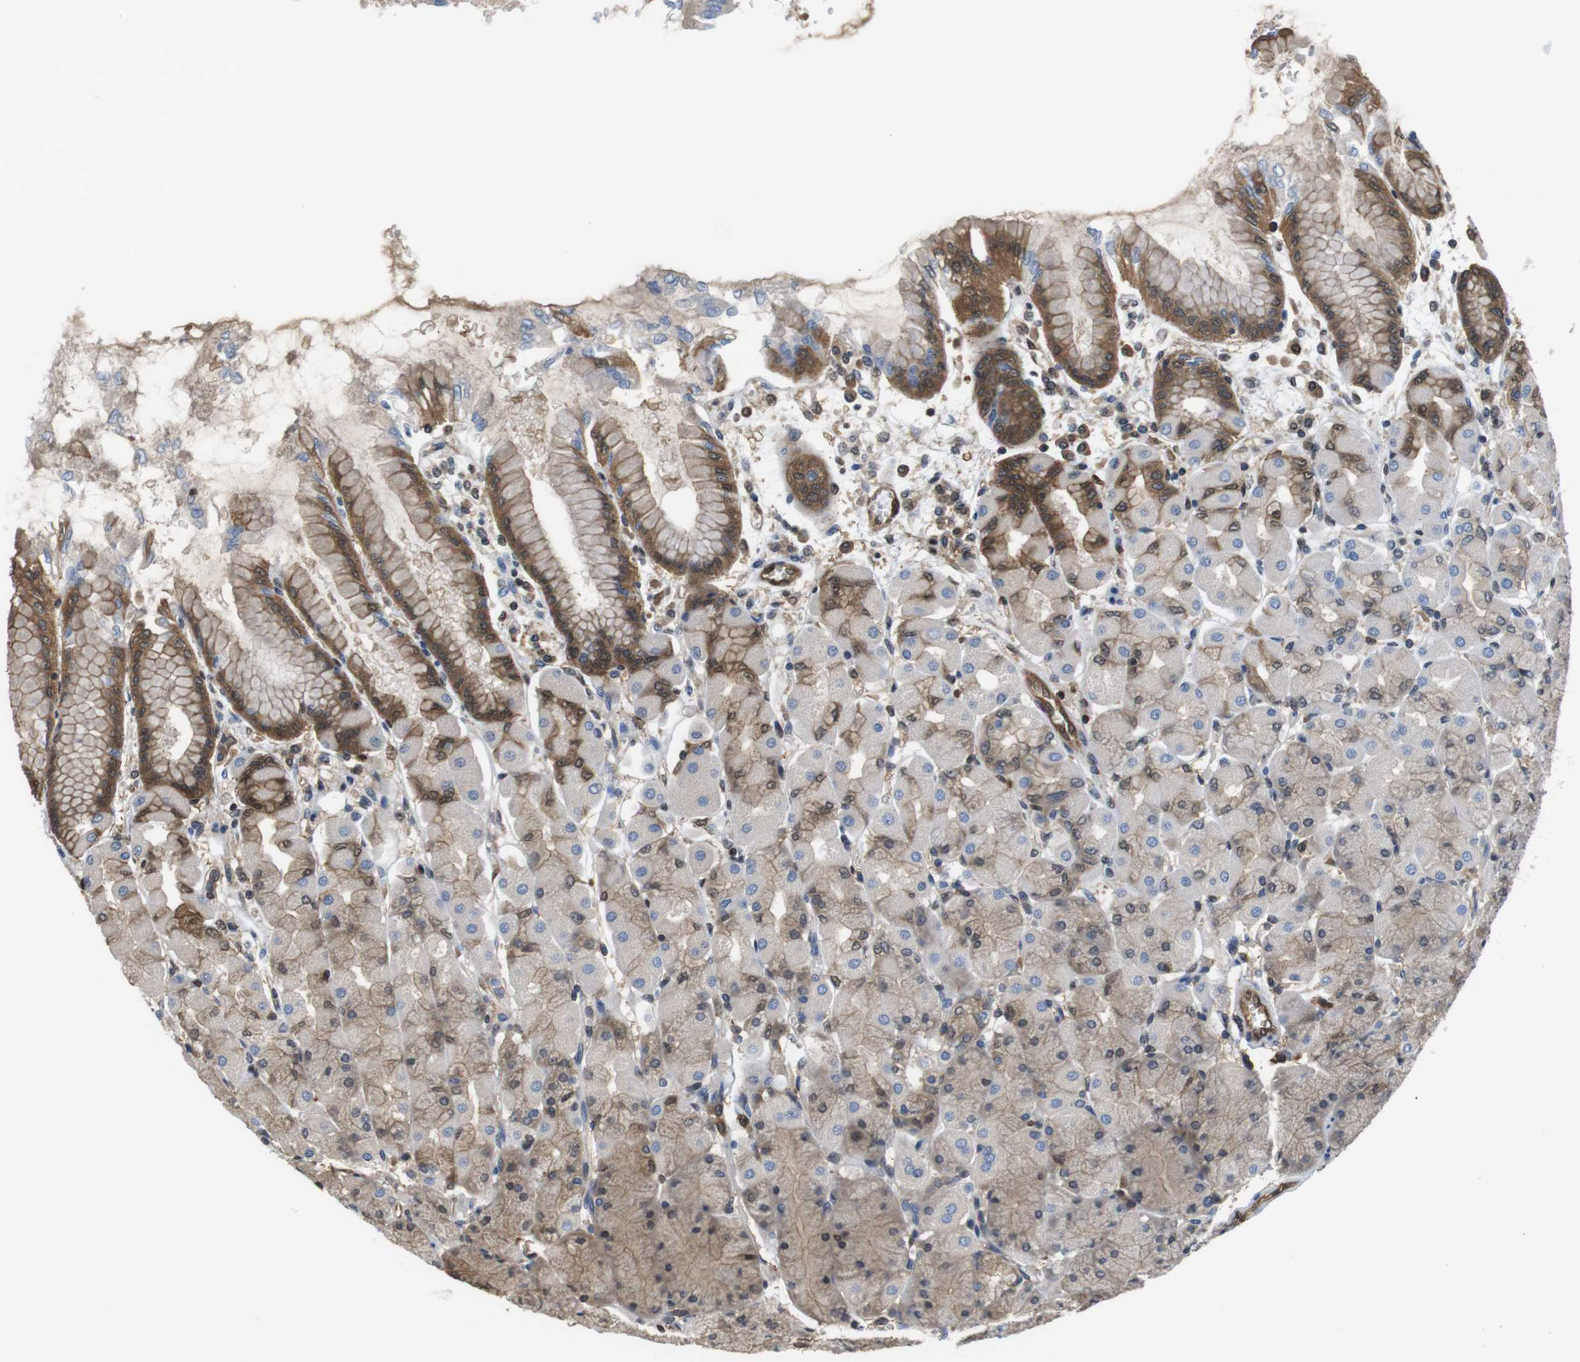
{"staining": {"intensity": "moderate", "quantity": "25%-75%", "location": "cytoplasmic/membranous"}, "tissue": "stomach", "cell_type": "Glandular cells", "image_type": "normal", "snomed": [{"axis": "morphology", "description": "Normal tissue, NOS"}, {"axis": "topography", "description": "Stomach, upper"}], "caption": "Brown immunohistochemical staining in benign human stomach demonstrates moderate cytoplasmic/membranous positivity in about 25%-75% of glandular cells.", "gene": "LDHA", "patient": {"sex": "female", "age": 56}}